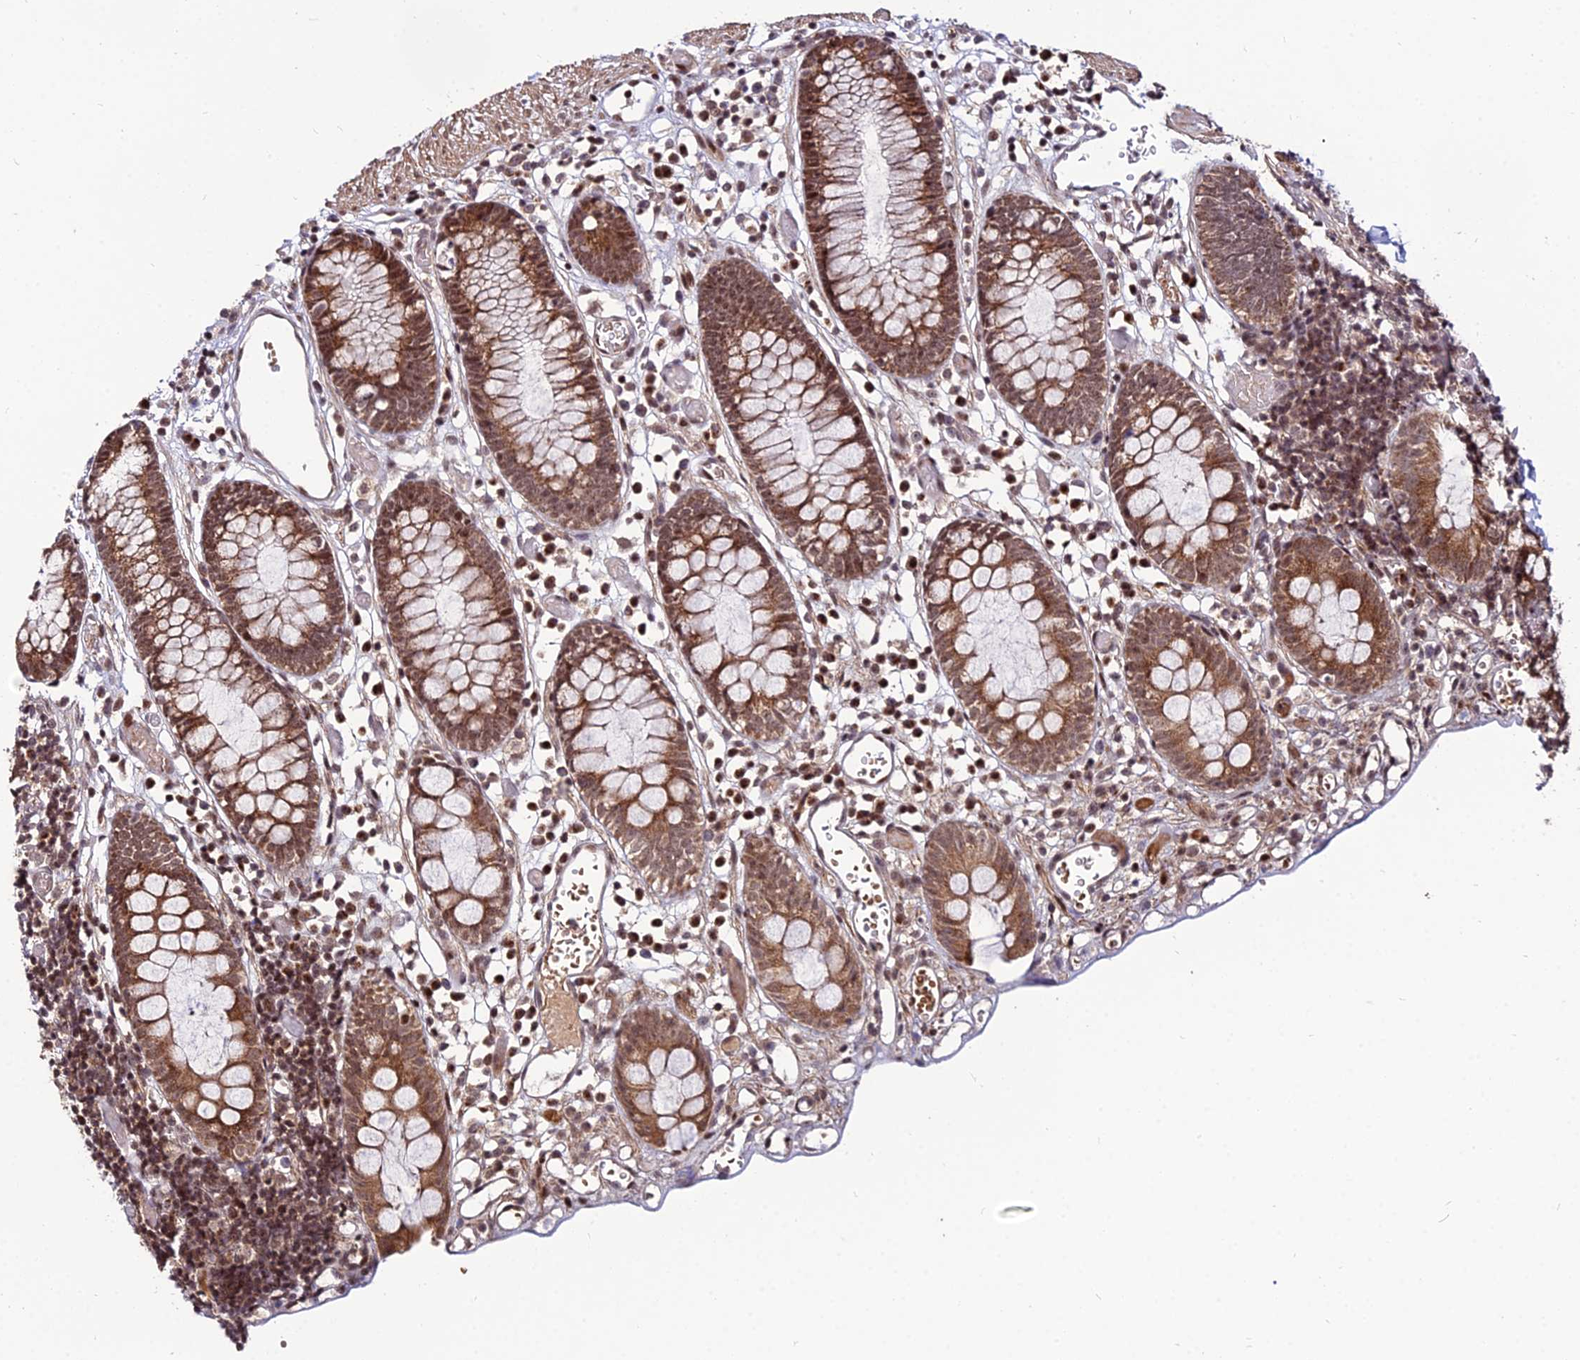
{"staining": {"intensity": "weak", "quantity": "25%-75%", "location": "cytoplasmic/membranous,nuclear"}, "tissue": "colon", "cell_type": "Endothelial cells", "image_type": "normal", "snomed": [{"axis": "morphology", "description": "Normal tissue, NOS"}, {"axis": "topography", "description": "Colon"}], "caption": "Brown immunohistochemical staining in benign human colon shows weak cytoplasmic/membranous,nuclear staining in about 25%-75% of endothelial cells. (Brightfield microscopy of DAB IHC at high magnification).", "gene": "CIB3", "patient": {"sex": "male", "age": 14}}